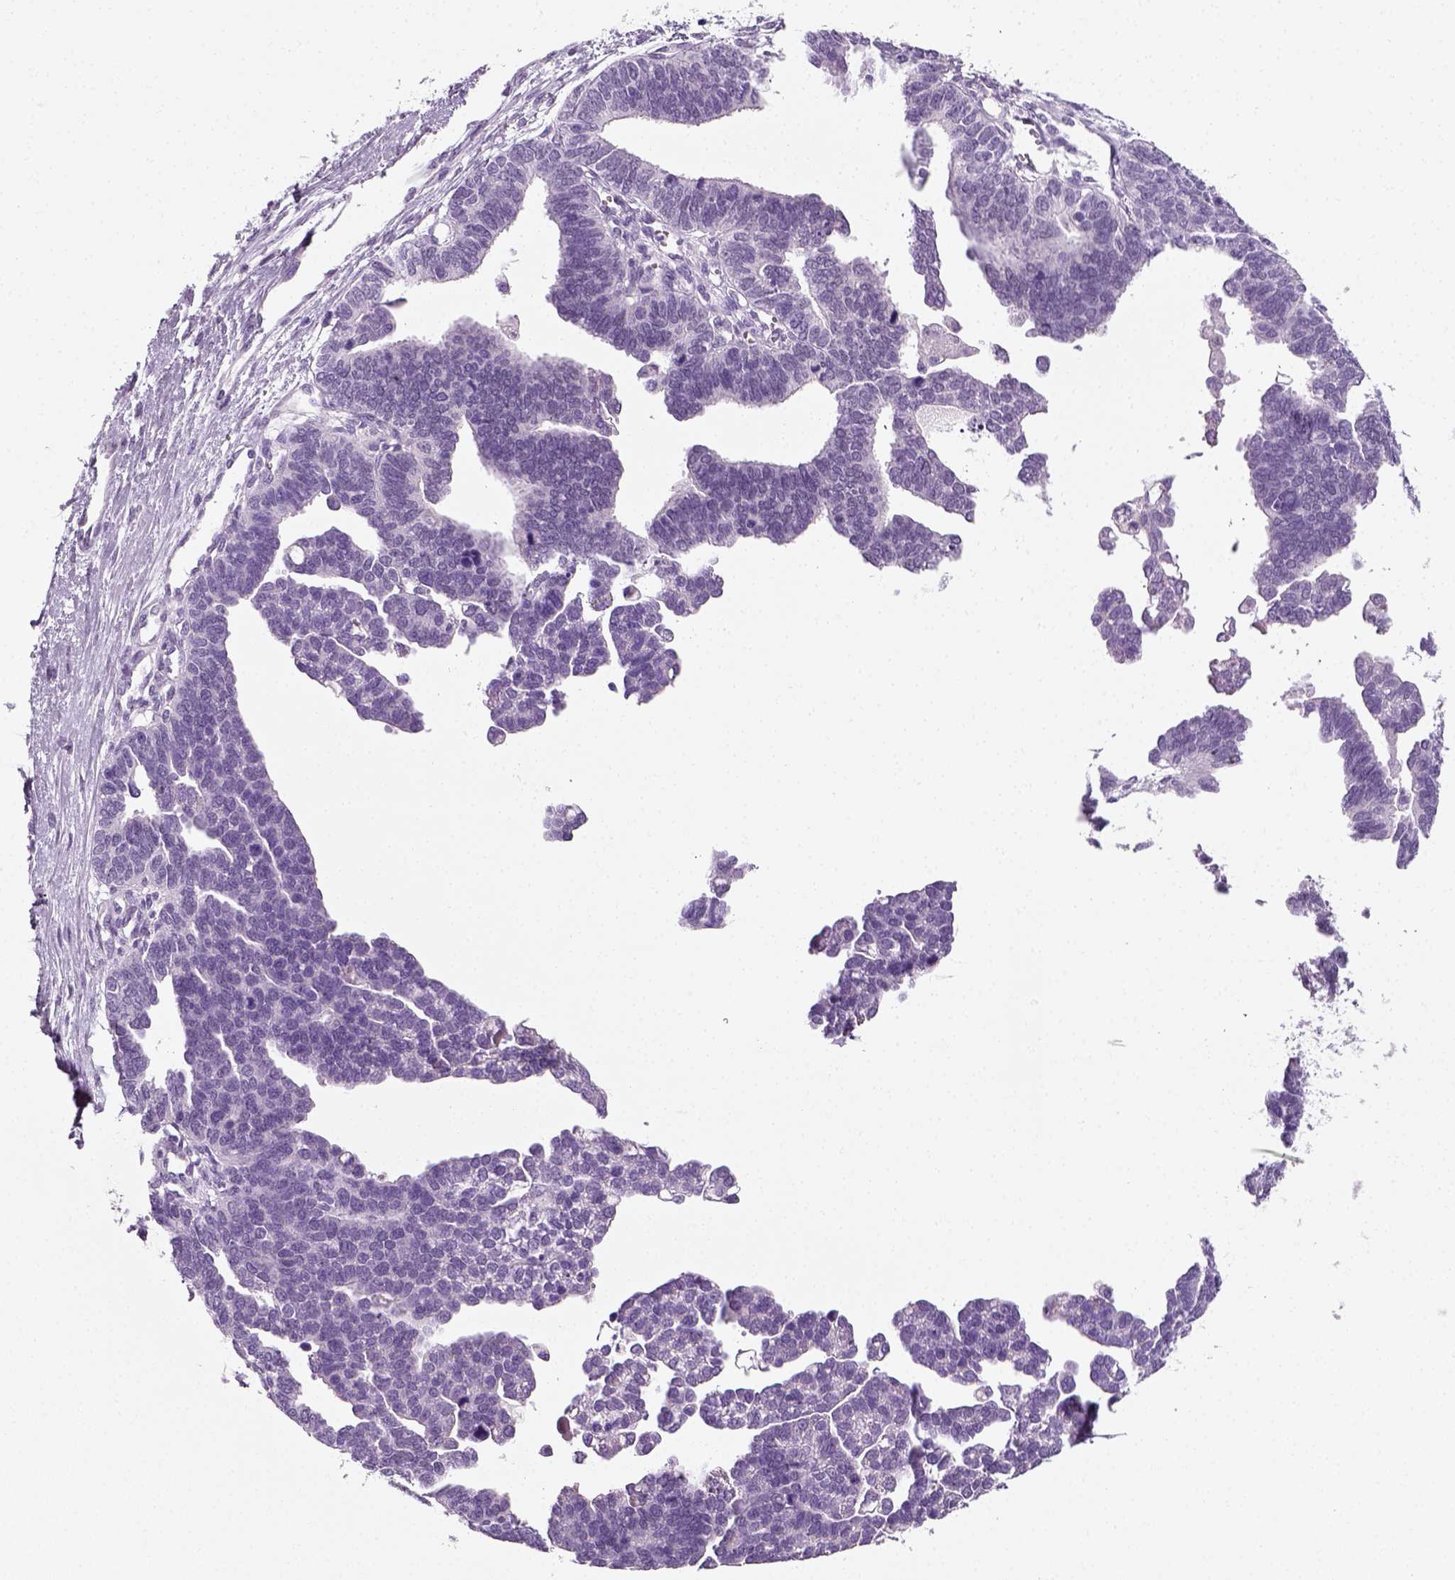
{"staining": {"intensity": "negative", "quantity": "none", "location": "none"}, "tissue": "ovarian cancer", "cell_type": "Tumor cells", "image_type": "cancer", "snomed": [{"axis": "morphology", "description": "Cystadenocarcinoma, serous, NOS"}, {"axis": "topography", "description": "Ovary"}], "caption": "The IHC histopathology image has no significant positivity in tumor cells of ovarian serous cystadenocarcinoma tissue. Brightfield microscopy of immunohistochemistry stained with DAB (3,3'-diaminobenzidine) (brown) and hematoxylin (blue), captured at high magnification.", "gene": "SPATA31E1", "patient": {"sex": "female", "age": 51}}